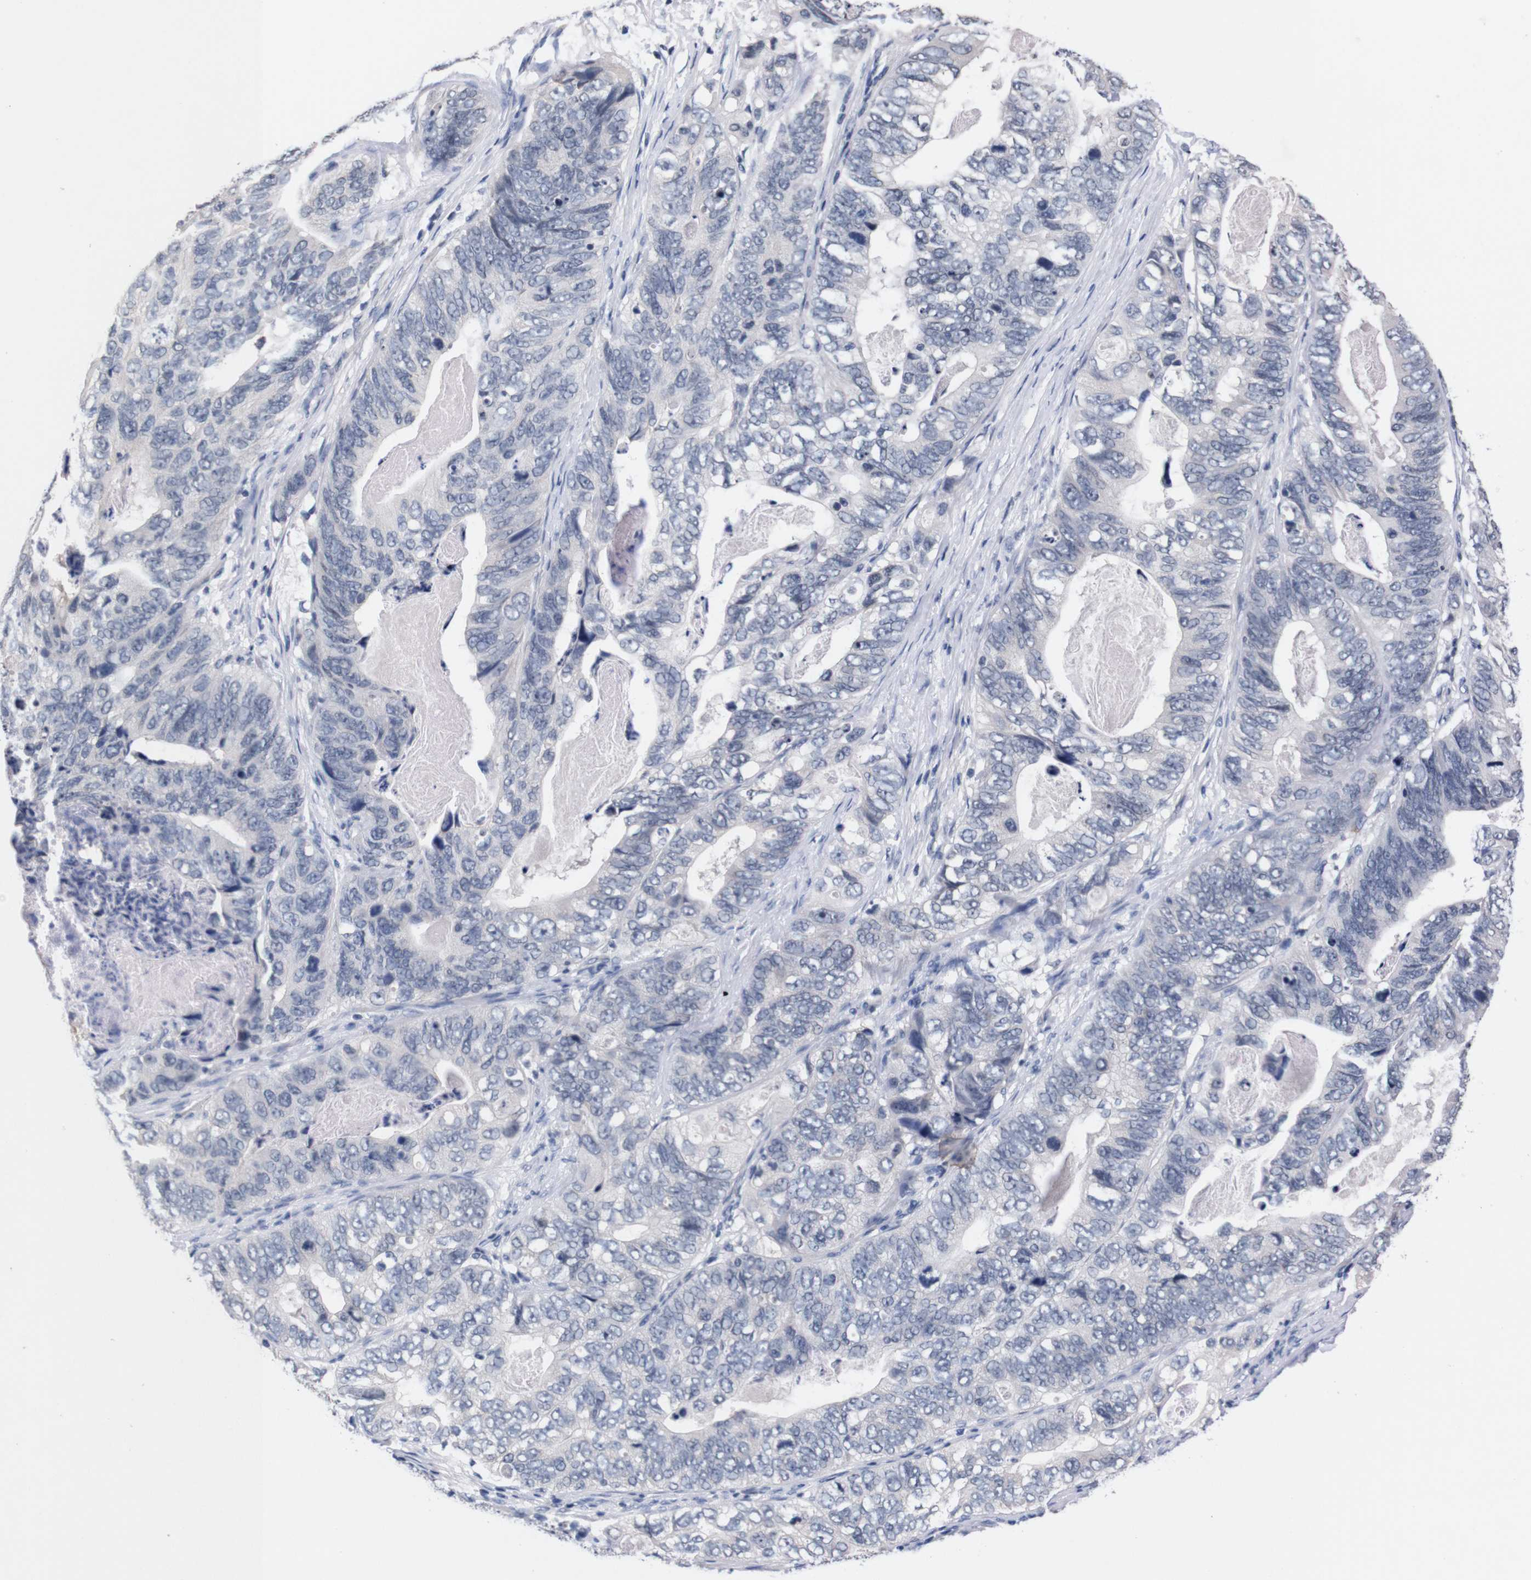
{"staining": {"intensity": "negative", "quantity": "none", "location": "none"}, "tissue": "stomach cancer", "cell_type": "Tumor cells", "image_type": "cancer", "snomed": [{"axis": "morphology", "description": "Adenocarcinoma, NOS"}, {"axis": "topography", "description": "Stomach"}], "caption": "Immunohistochemistry (IHC) photomicrograph of neoplastic tissue: stomach cancer (adenocarcinoma) stained with DAB demonstrates no significant protein staining in tumor cells. (Brightfield microscopy of DAB (3,3'-diaminobenzidine) immunohistochemistry at high magnification).", "gene": "TNFRSF21", "patient": {"sex": "female", "age": 89}}